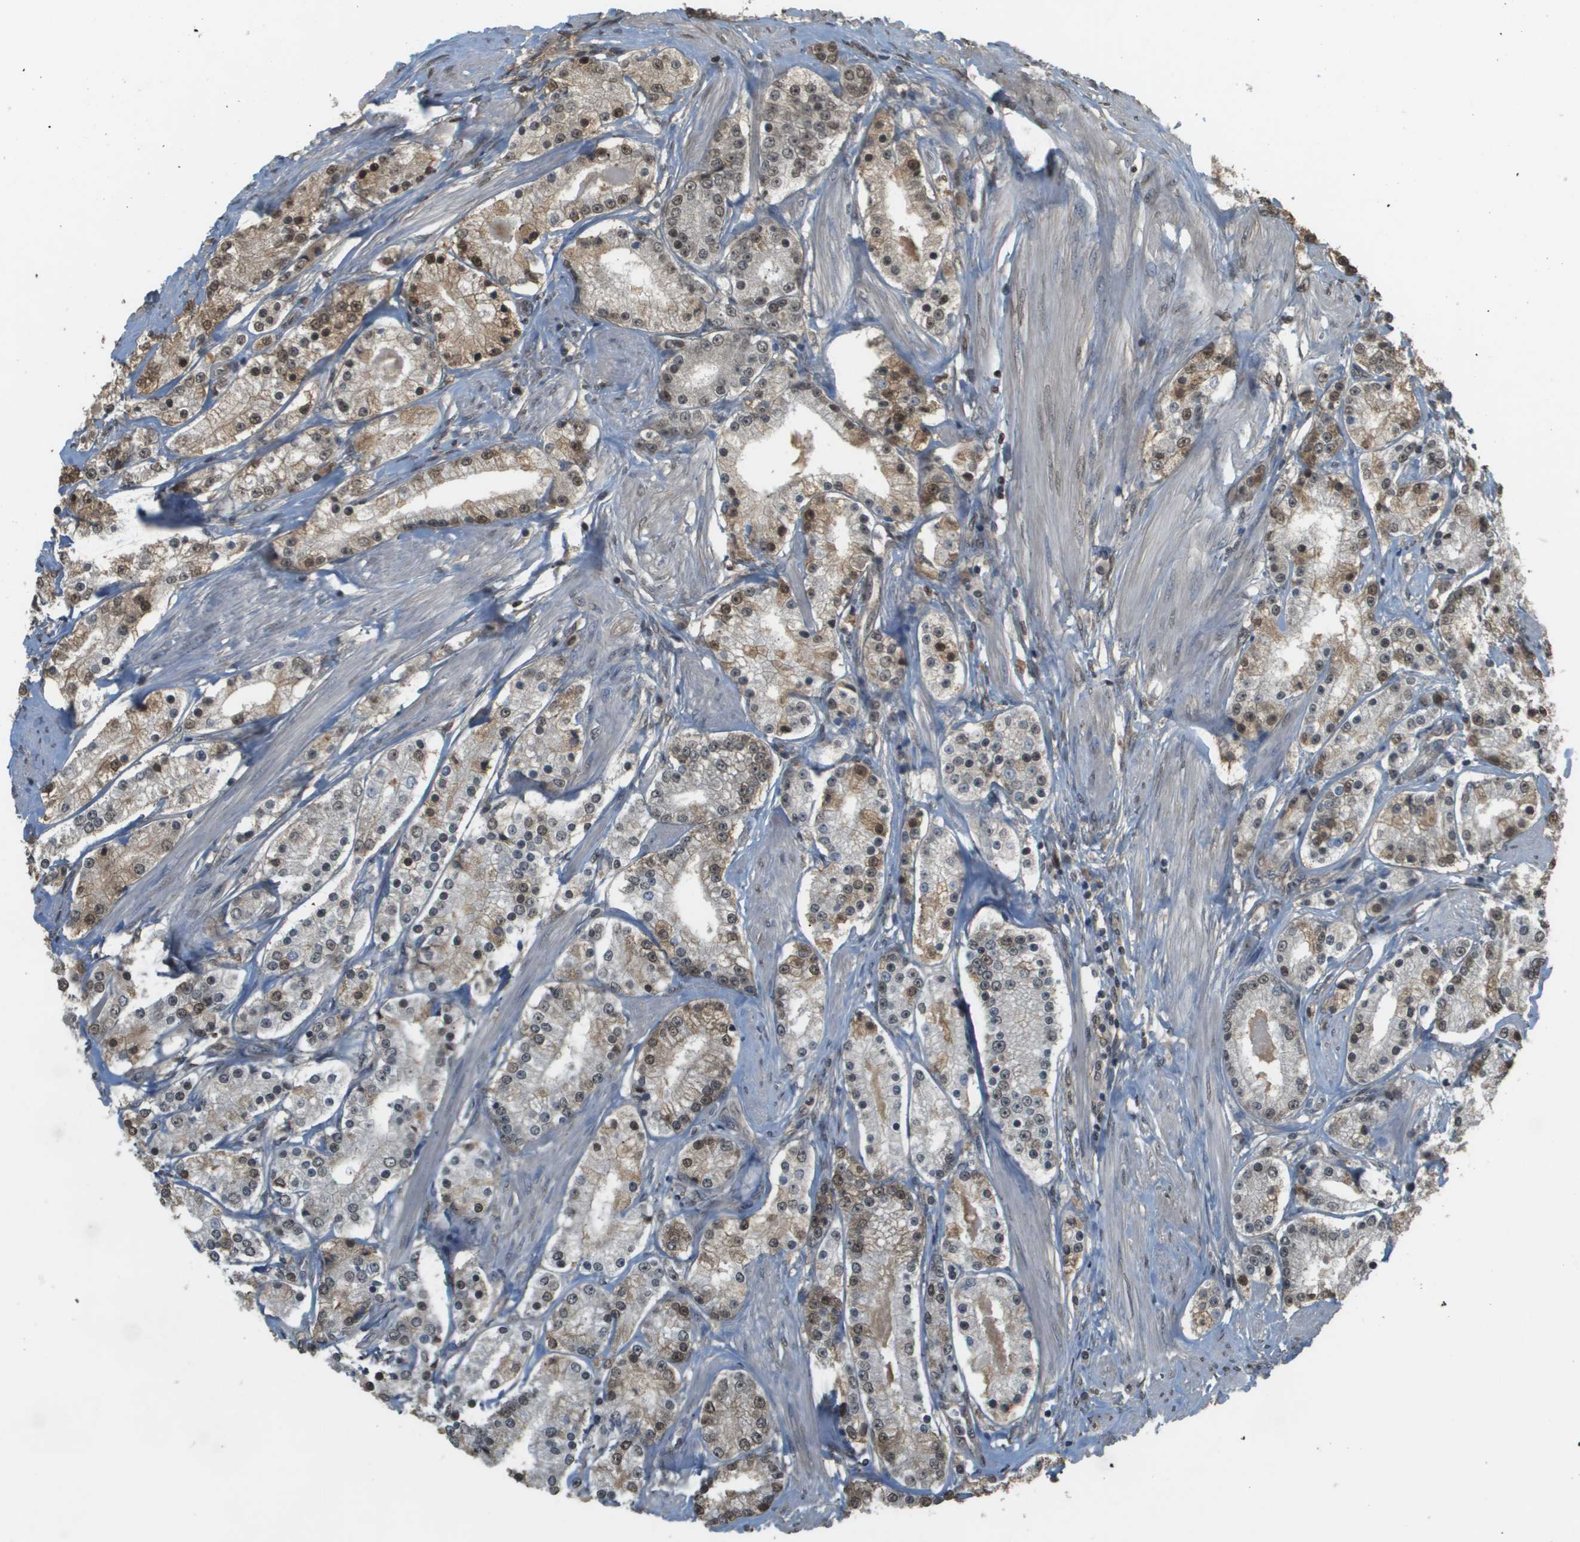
{"staining": {"intensity": "moderate", "quantity": "25%-75%", "location": "cytoplasmic/membranous,nuclear"}, "tissue": "prostate cancer", "cell_type": "Tumor cells", "image_type": "cancer", "snomed": [{"axis": "morphology", "description": "Adenocarcinoma, Low grade"}, {"axis": "topography", "description": "Prostate"}], "caption": "Prostate cancer stained with DAB (3,3'-diaminobenzidine) IHC demonstrates medium levels of moderate cytoplasmic/membranous and nuclear positivity in about 25%-75% of tumor cells. The protein of interest is shown in brown color, while the nuclei are stained blue.", "gene": "NDRG2", "patient": {"sex": "male", "age": 63}}